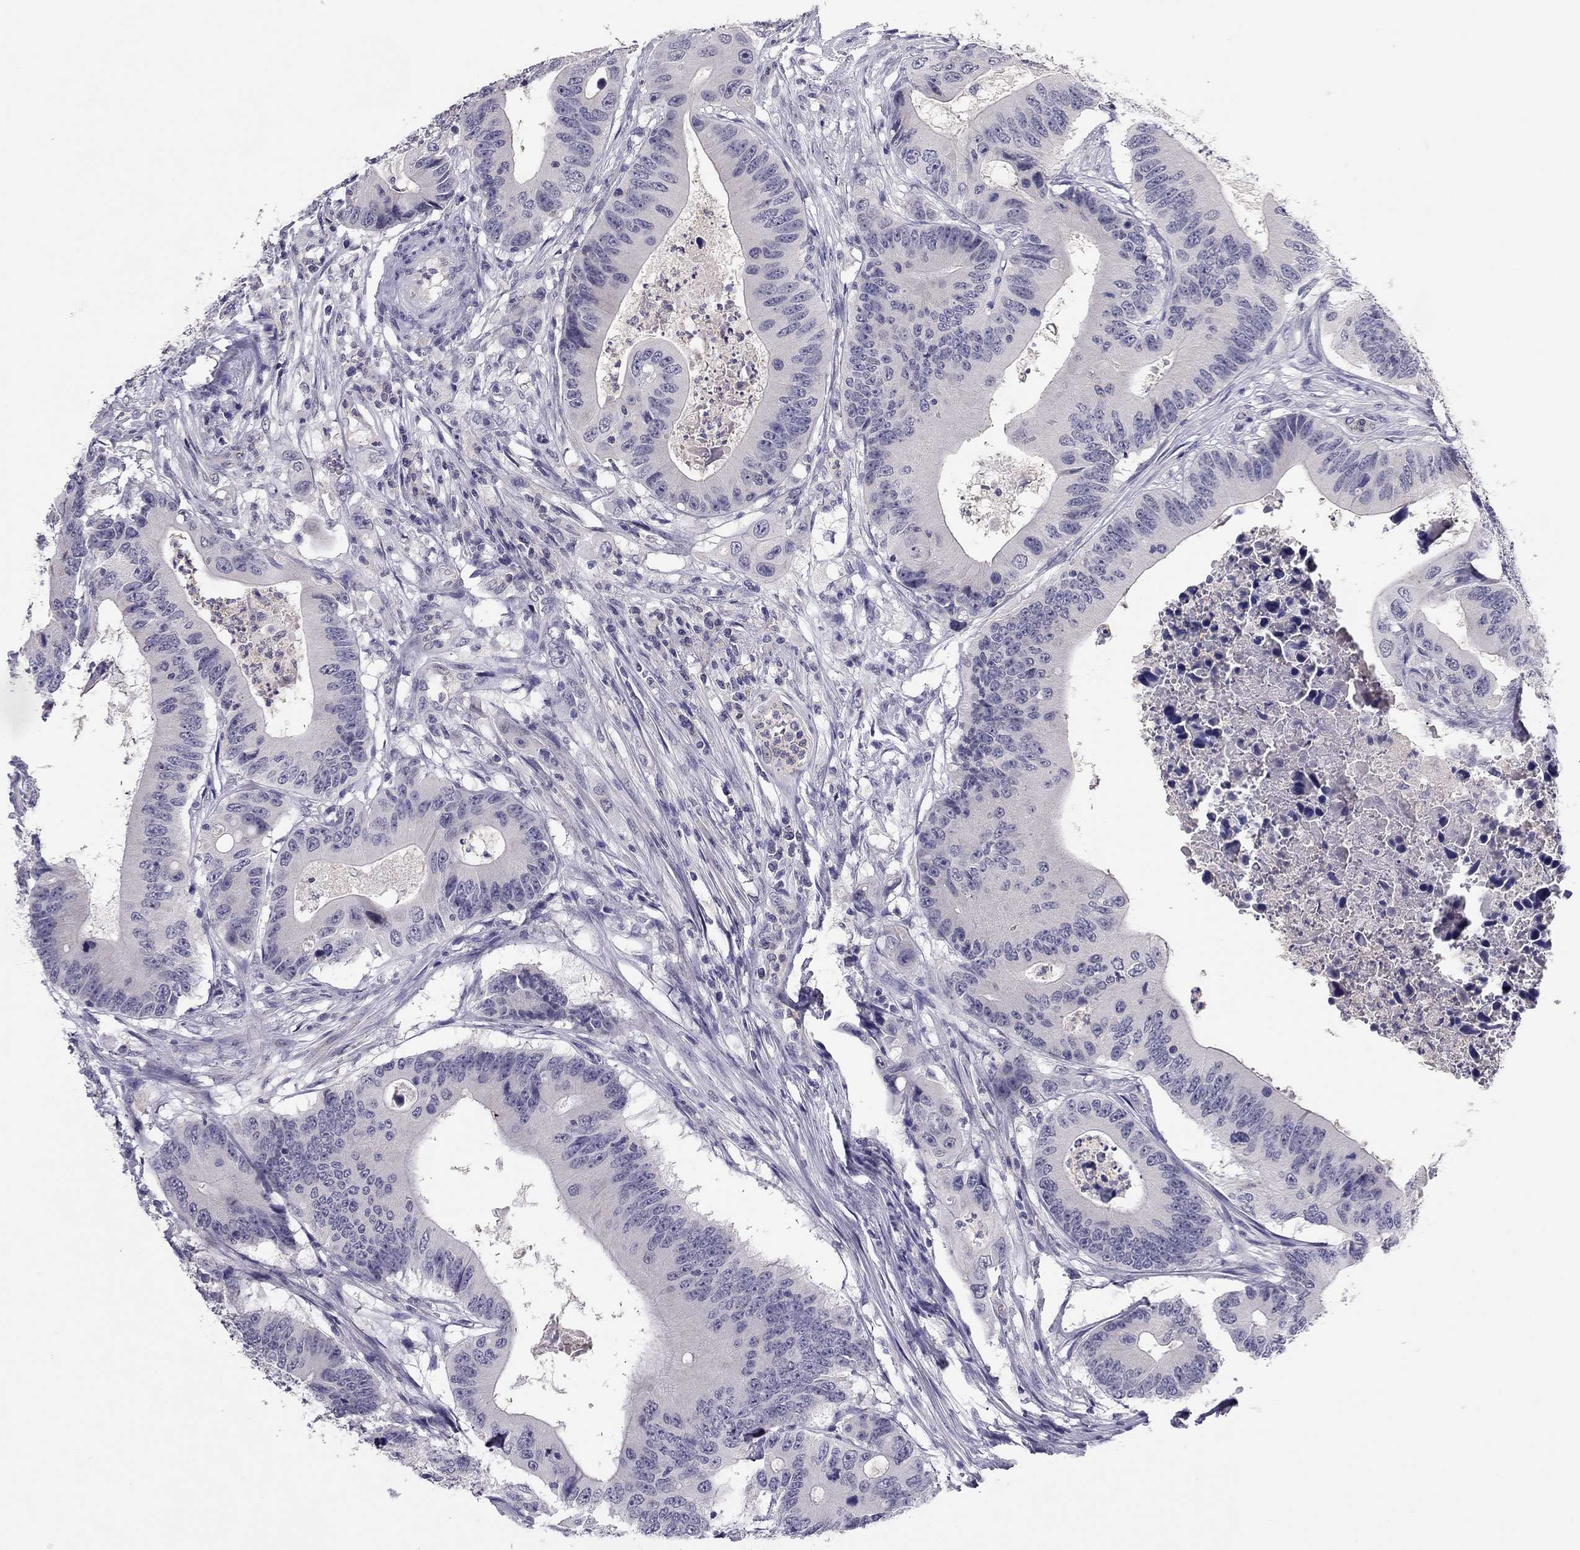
{"staining": {"intensity": "negative", "quantity": "none", "location": "none"}, "tissue": "colorectal cancer", "cell_type": "Tumor cells", "image_type": "cancer", "snomed": [{"axis": "morphology", "description": "Adenocarcinoma, NOS"}, {"axis": "topography", "description": "Colon"}], "caption": "This is a image of IHC staining of colorectal cancer, which shows no staining in tumor cells.", "gene": "ADORA2A", "patient": {"sex": "female", "age": 90}}